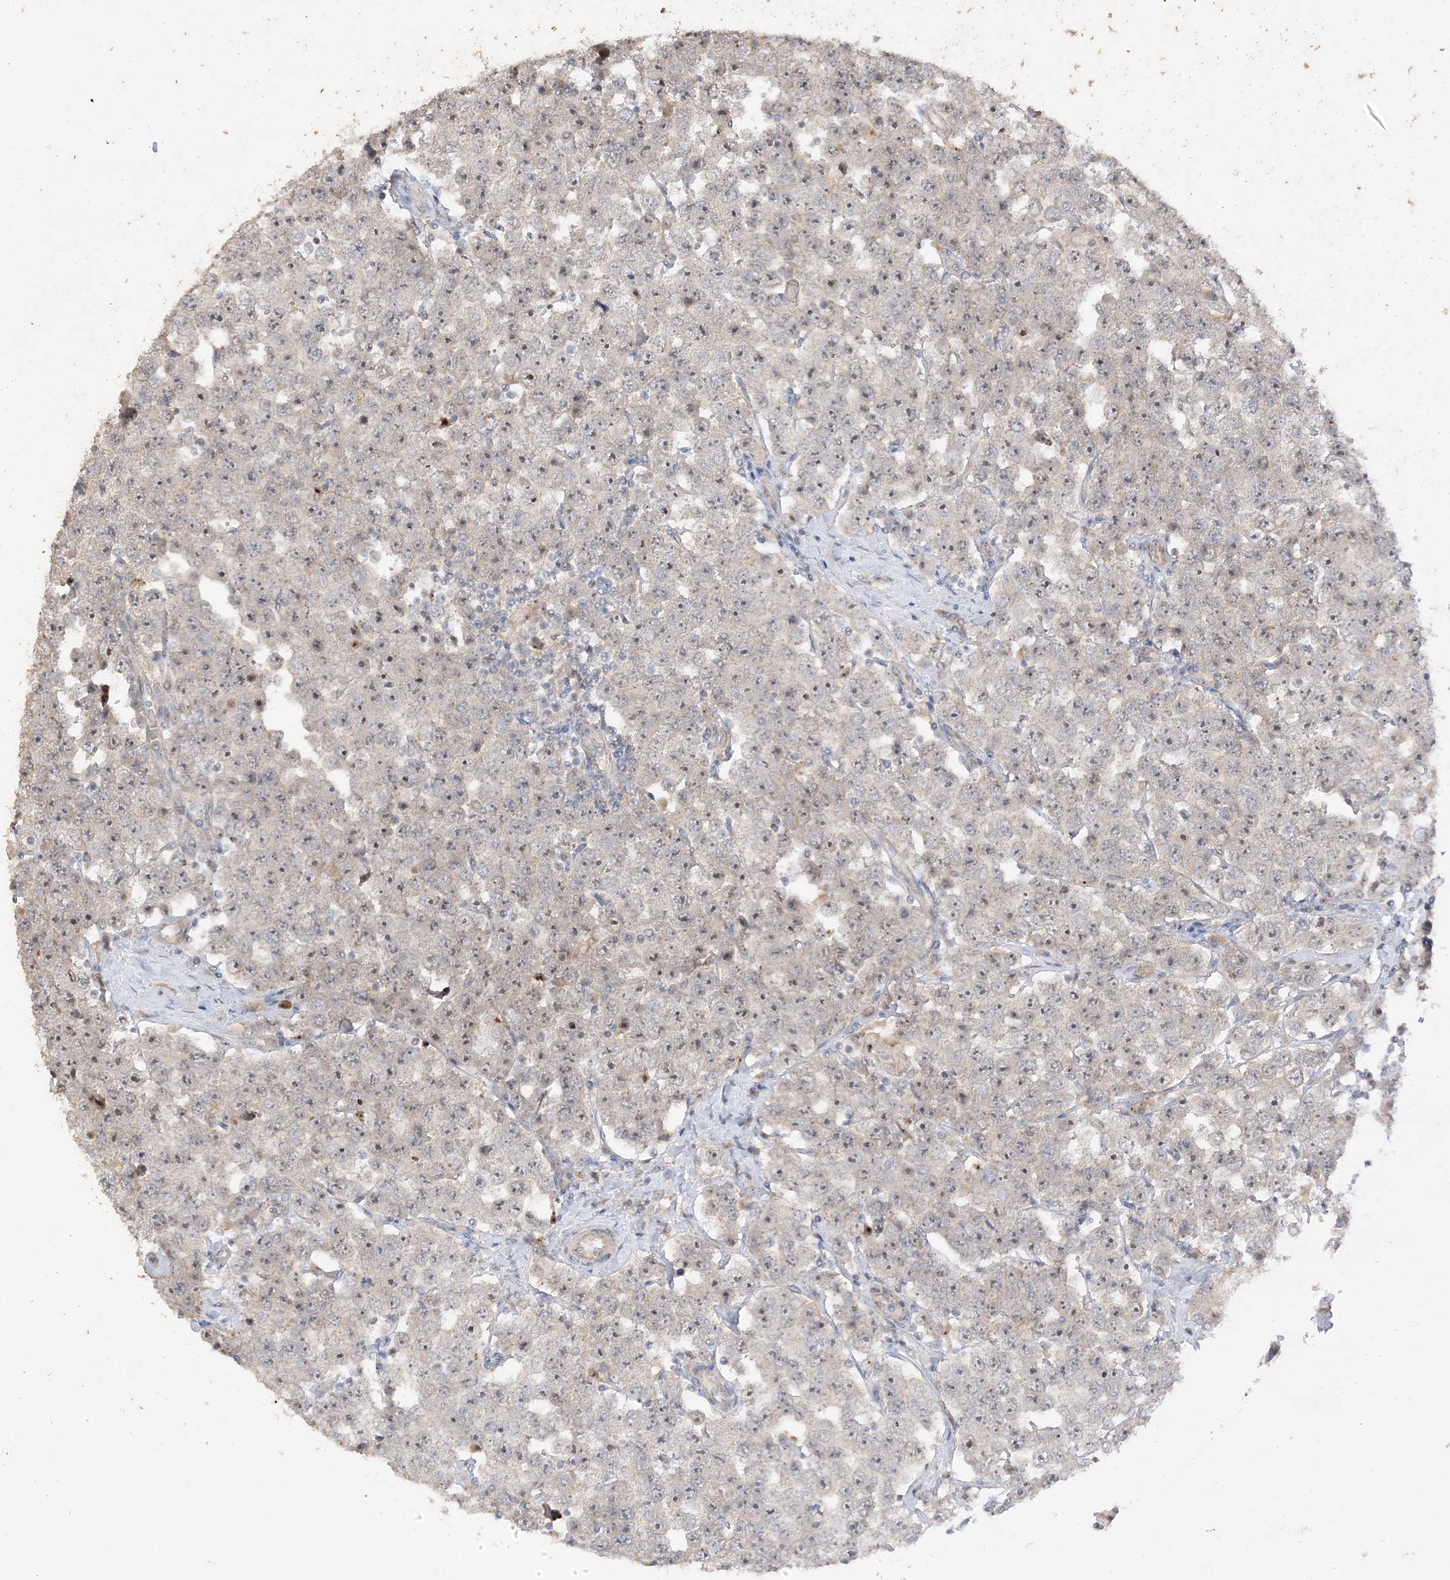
{"staining": {"intensity": "weak", "quantity": "25%-75%", "location": "nuclear"}, "tissue": "testis cancer", "cell_type": "Tumor cells", "image_type": "cancer", "snomed": [{"axis": "morphology", "description": "Seminoma, NOS"}, {"axis": "topography", "description": "Testis"}], "caption": "A brown stain labels weak nuclear positivity of a protein in seminoma (testis) tumor cells.", "gene": "DDX18", "patient": {"sex": "male", "age": 28}}